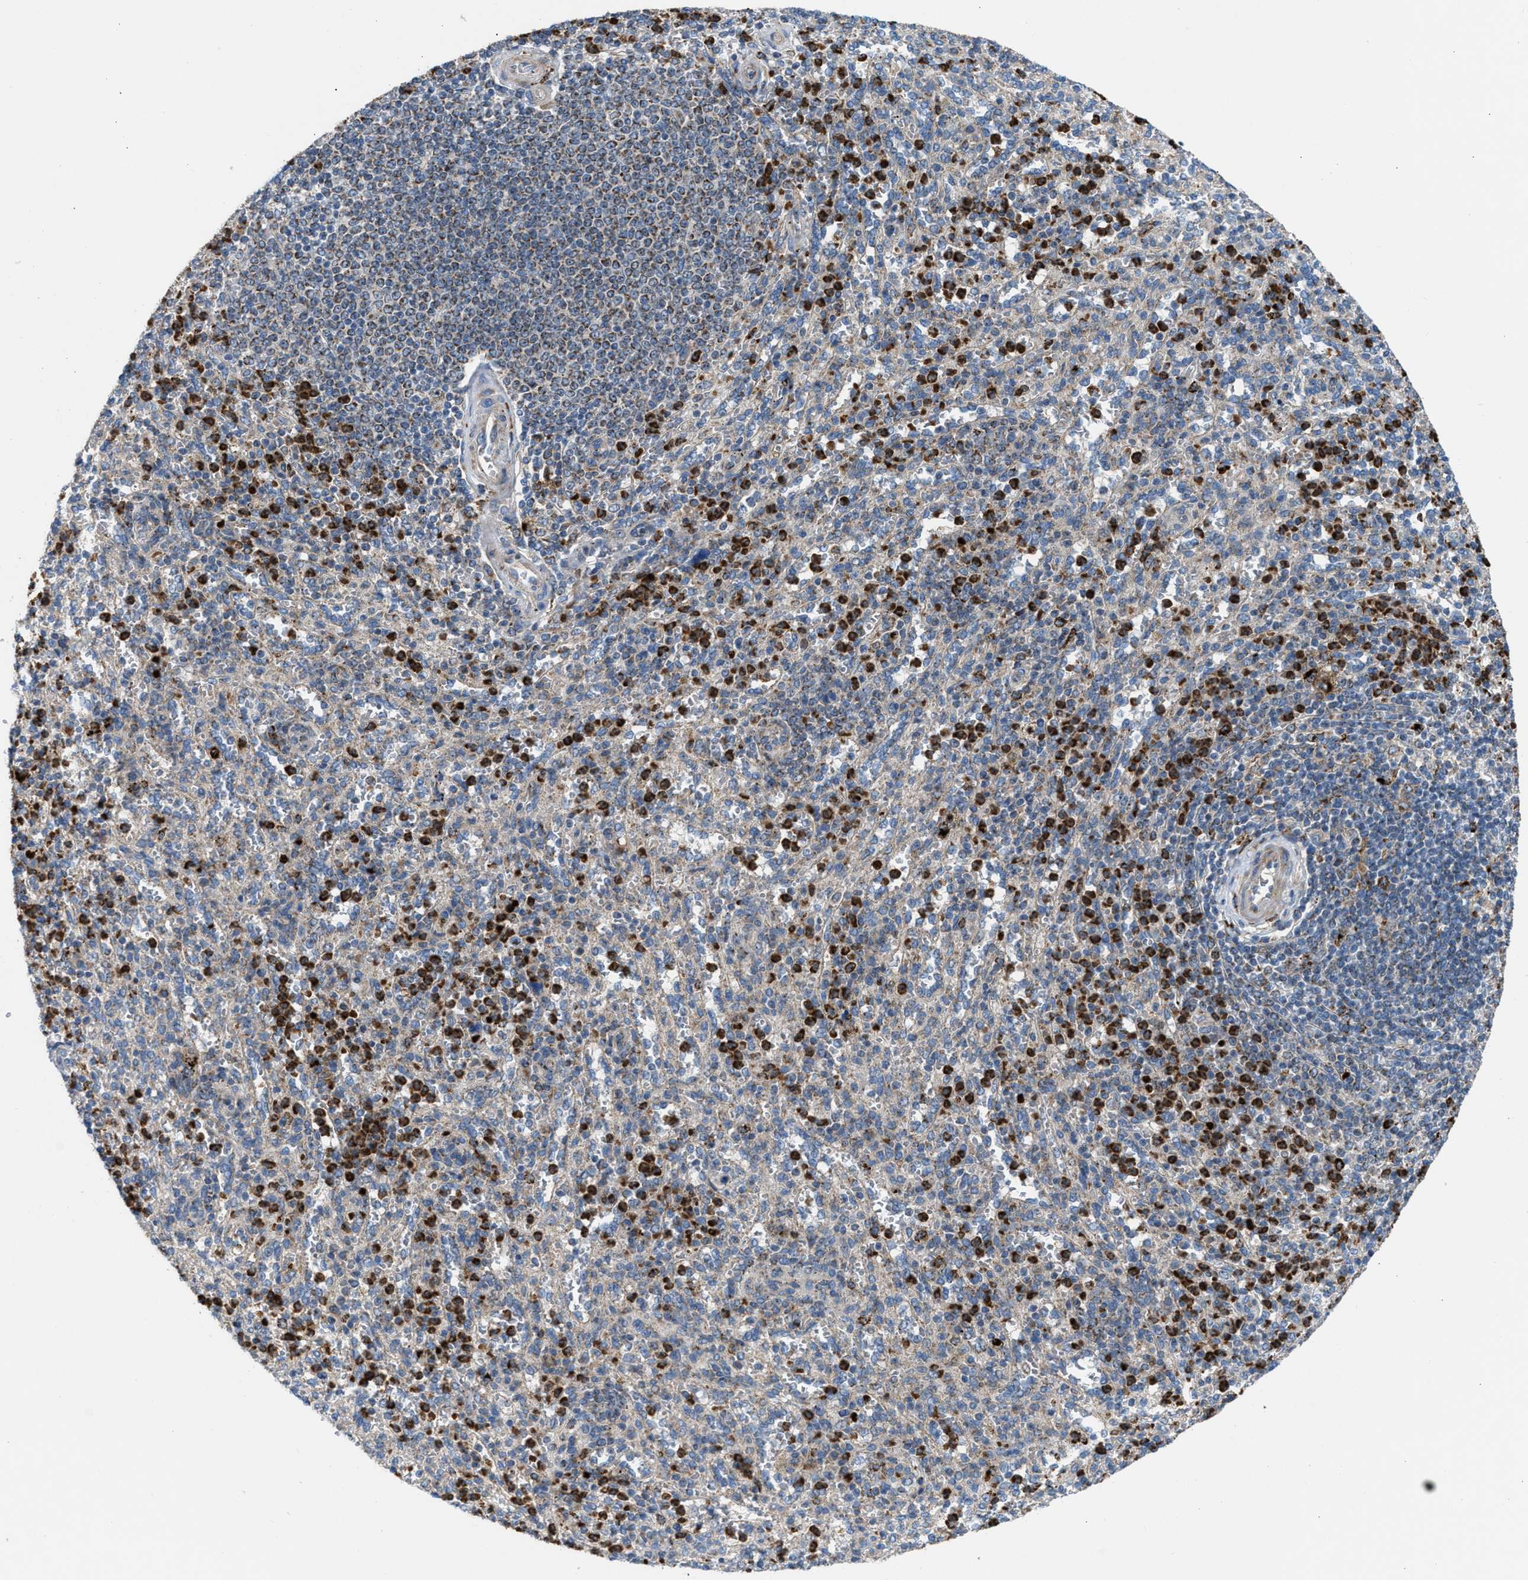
{"staining": {"intensity": "strong", "quantity": "25%-75%", "location": "cytoplasmic/membranous"}, "tissue": "spleen", "cell_type": "Cells in red pulp", "image_type": "normal", "snomed": [{"axis": "morphology", "description": "Normal tissue, NOS"}, {"axis": "topography", "description": "Spleen"}], "caption": "This histopathology image displays IHC staining of unremarkable spleen, with high strong cytoplasmic/membranous staining in approximately 25%-75% of cells in red pulp.", "gene": "TPH1", "patient": {"sex": "male", "age": 36}}